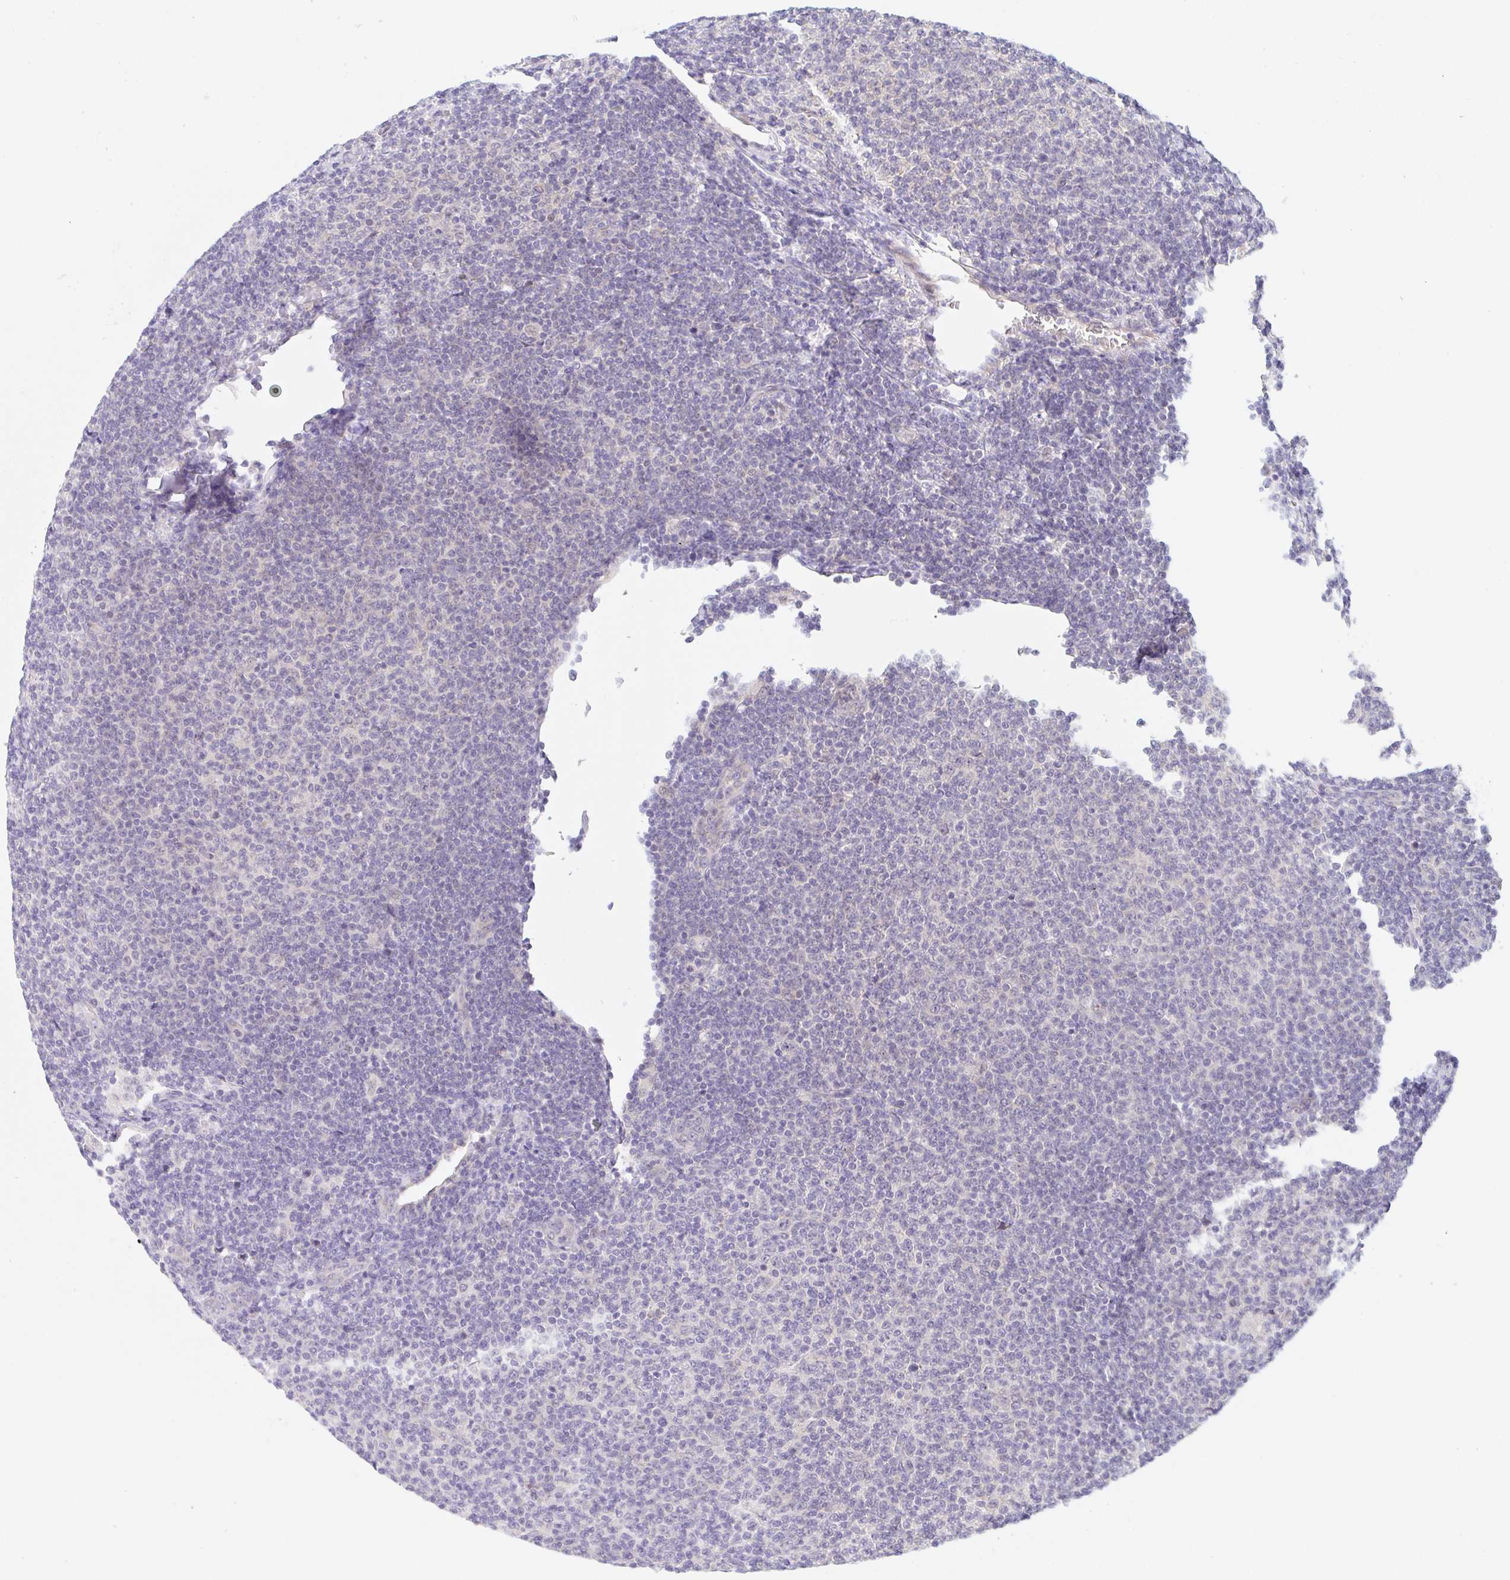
{"staining": {"intensity": "negative", "quantity": "none", "location": "none"}, "tissue": "lymphoma", "cell_type": "Tumor cells", "image_type": "cancer", "snomed": [{"axis": "morphology", "description": "Malignant lymphoma, non-Hodgkin's type, Low grade"}, {"axis": "topography", "description": "Lymph node"}], "caption": "This is an immunohistochemistry (IHC) histopathology image of human lymphoma. There is no staining in tumor cells.", "gene": "TBPL2", "patient": {"sex": "male", "age": 66}}